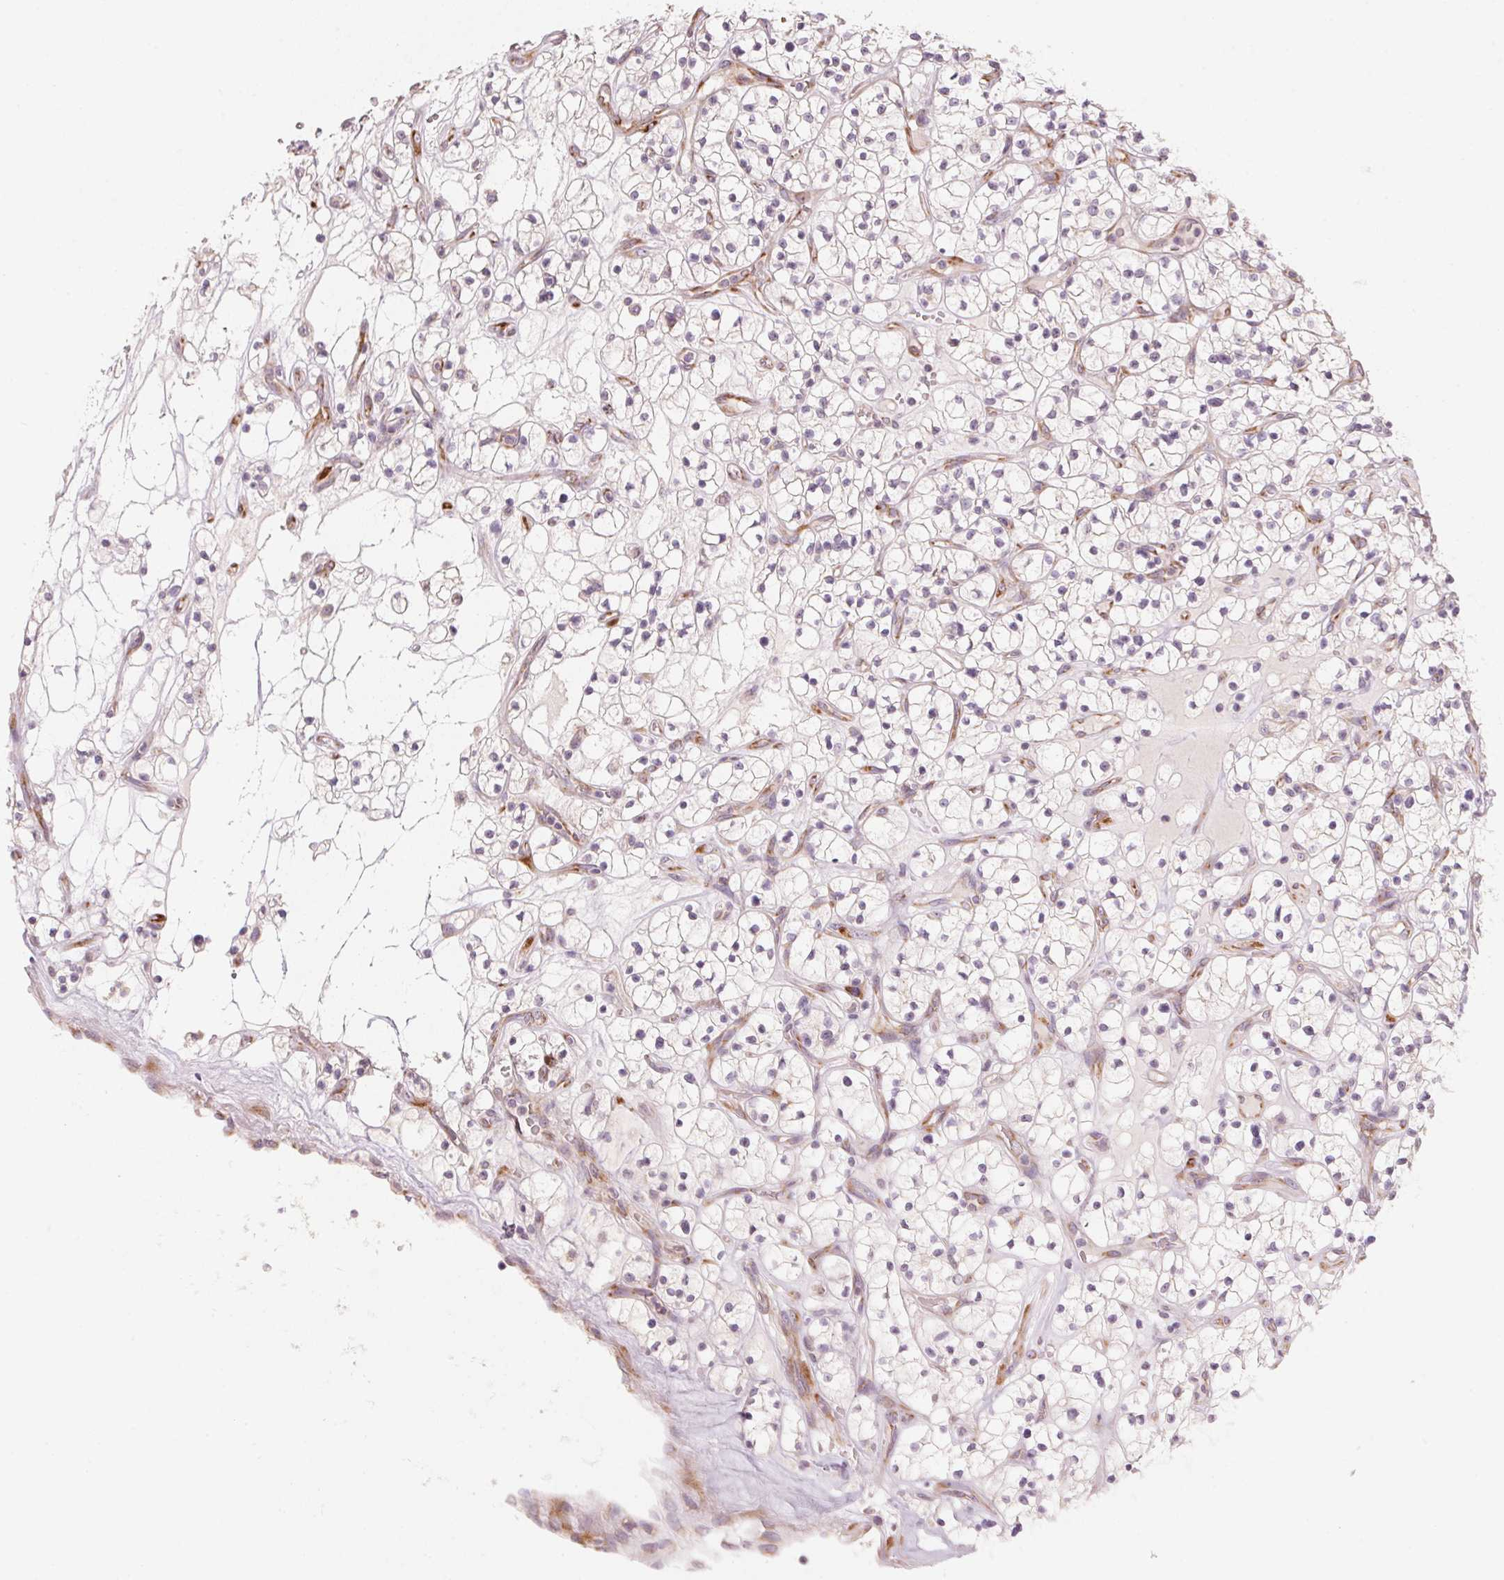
{"staining": {"intensity": "negative", "quantity": "none", "location": "none"}, "tissue": "renal cancer", "cell_type": "Tumor cells", "image_type": "cancer", "snomed": [{"axis": "morphology", "description": "Adenocarcinoma, NOS"}, {"axis": "topography", "description": "Kidney"}], "caption": "Immunohistochemical staining of human renal cancer (adenocarcinoma) shows no significant positivity in tumor cells.", "gene": "BLOC1S2", "patient": {"sex": "female", "age": 64}}